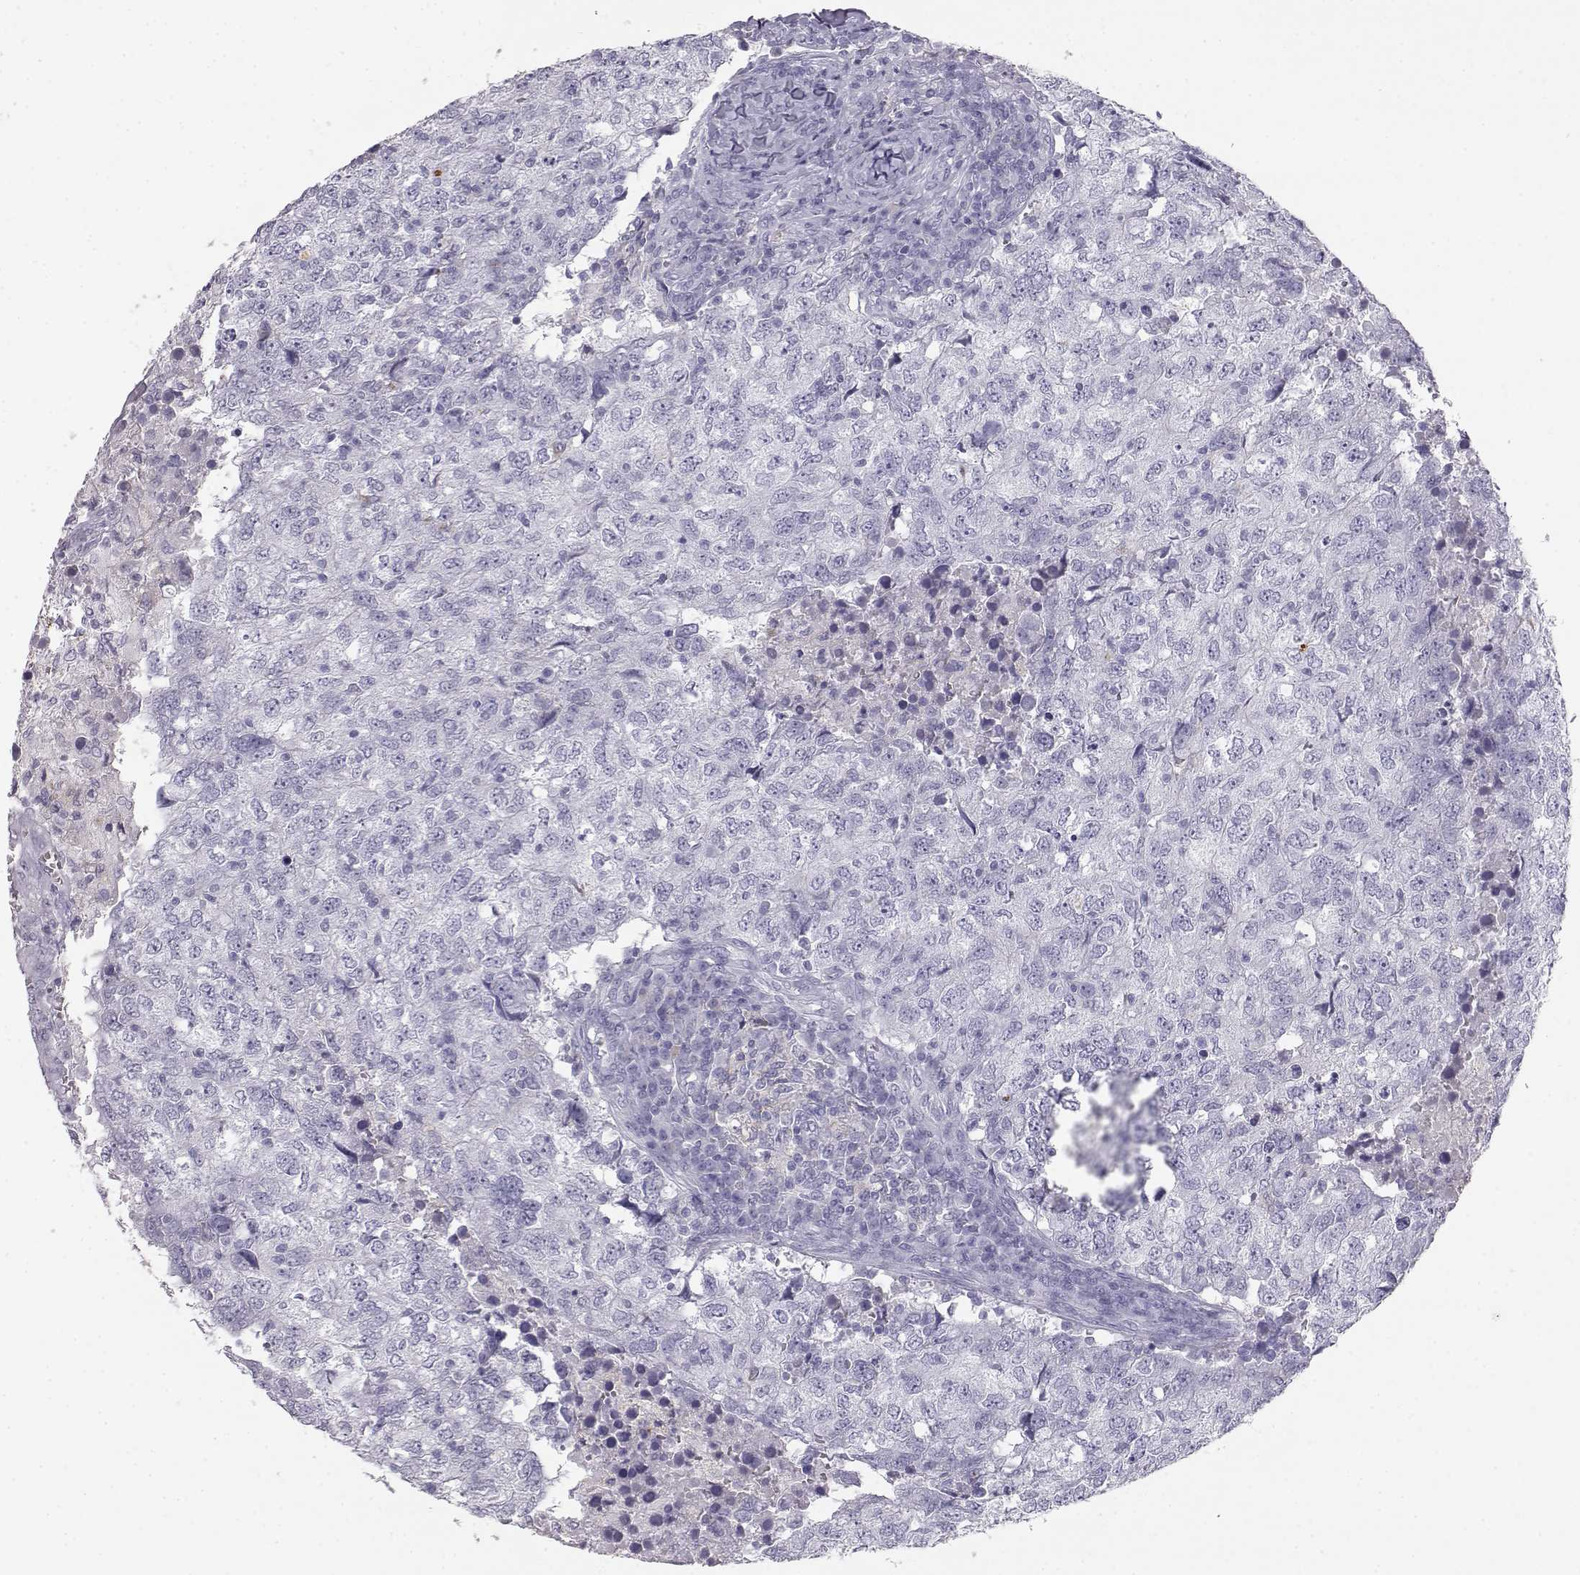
{"staining": {"intensity": "negative", "quantity": "none", "location": "none"}, "tissue": "breast cancer", "cell_type": "Tumor cells", "image_type": "cancer", "snomed": [{"axis": "morphology", "description": "Duct carcinoma"}, {"axis": "topography", "description": "Breast"}], "caption": "The micrograph displays no staining of tumor cells in breast cancer. (DAB (3,3'-diaminobenzidine) IHC visualized using brightfield microscopy, high magnification).", "gene": "ITLN2", "patient": {"sex": "female", "age": 30}}